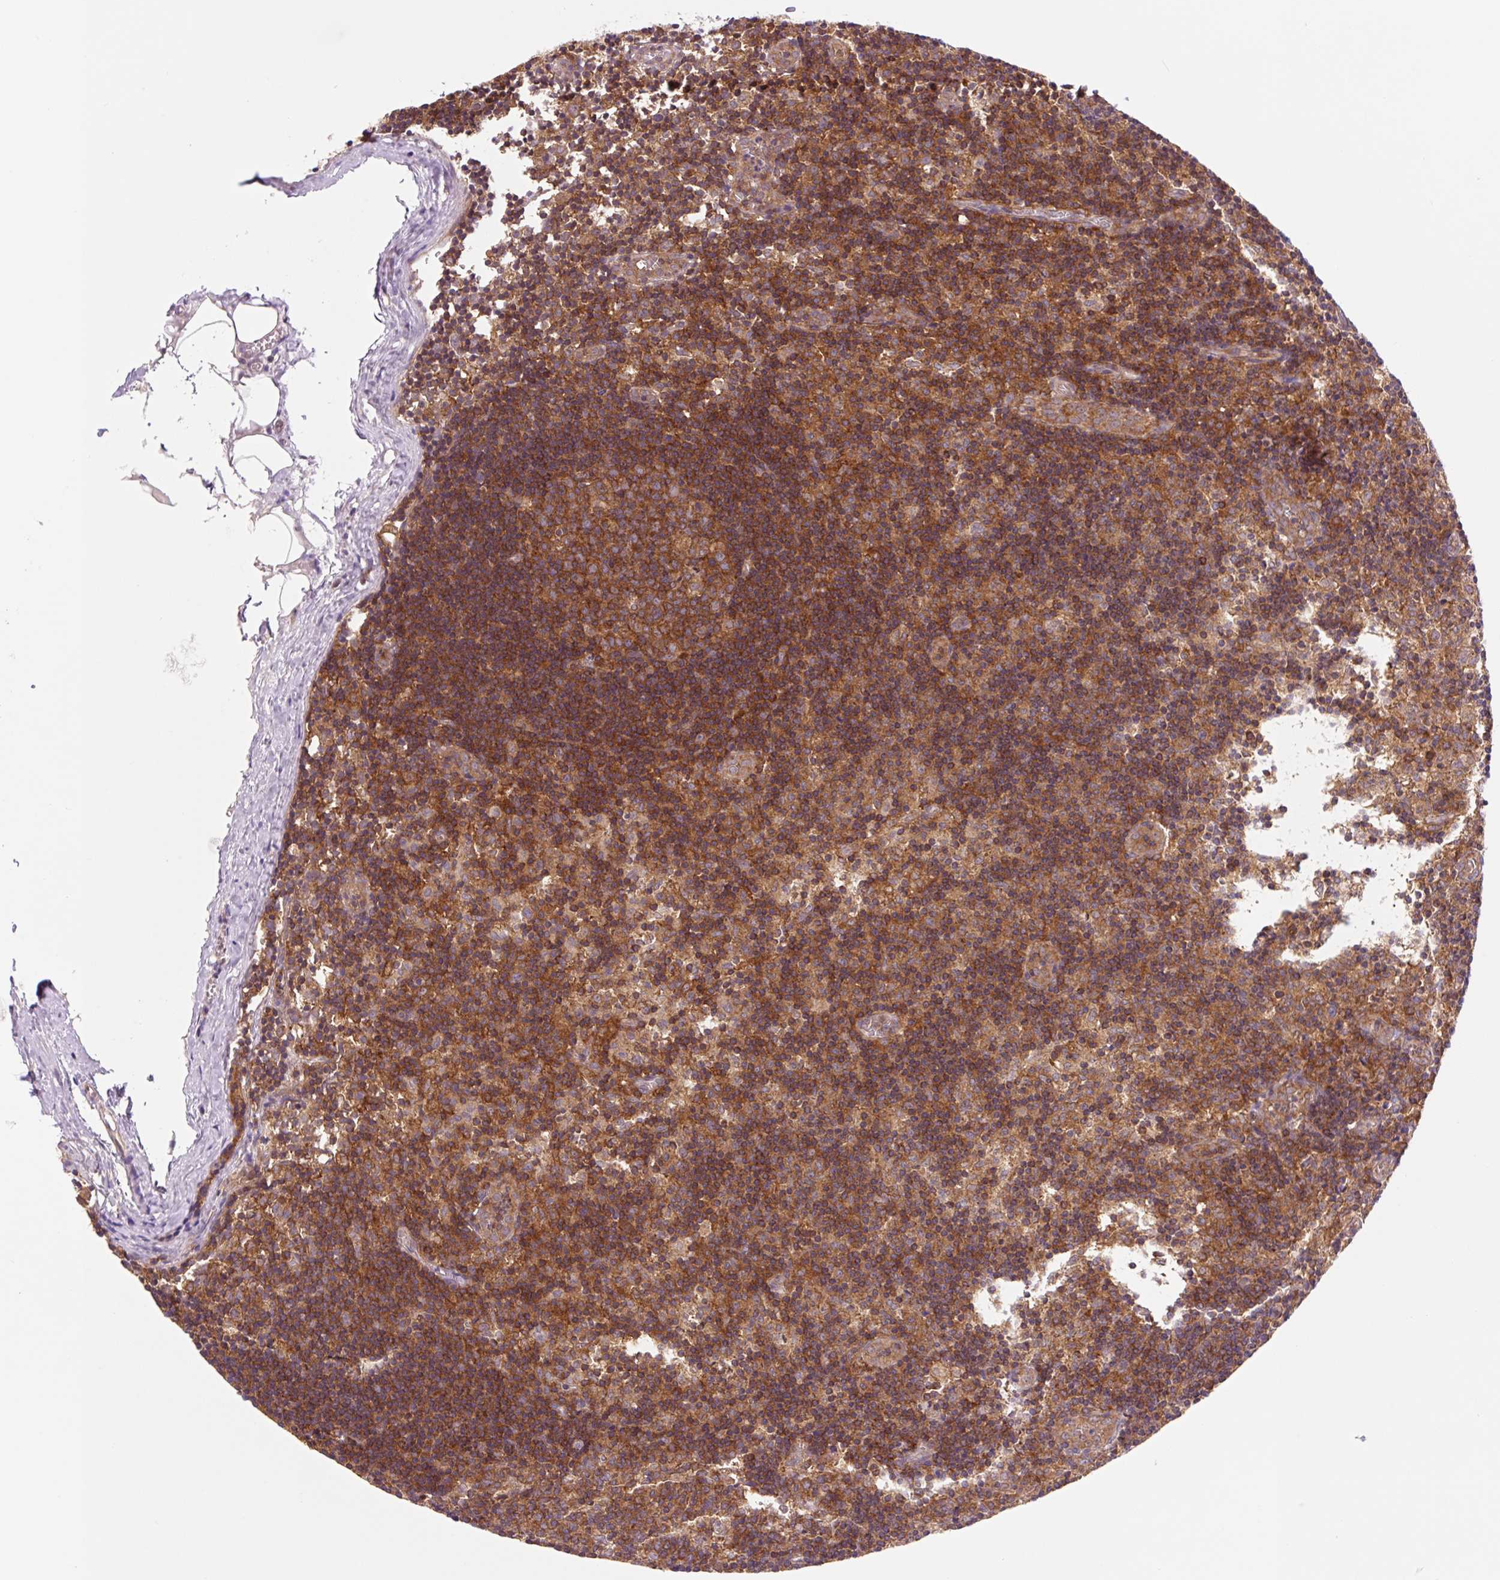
{"staining": {"intensity": "moderate", "quantity": ">75%", "location": "cytoplasmic/membranous"}, "tissue": "lymph node", "cell_type": "Germinal center cells", "image_type": "normal", "snomed": [{"axis": "morphology", "description": "Normal tissue, NOS"}, {"axis": "topography", "description": "Lymph node"}], "caption": "Moderate cytoplasmic/membranous protein expression is identified in about >75% of germinal center cells in lymph node.", "gene": "VPS4A", "patient": {"sex": "female", "age": 45}}